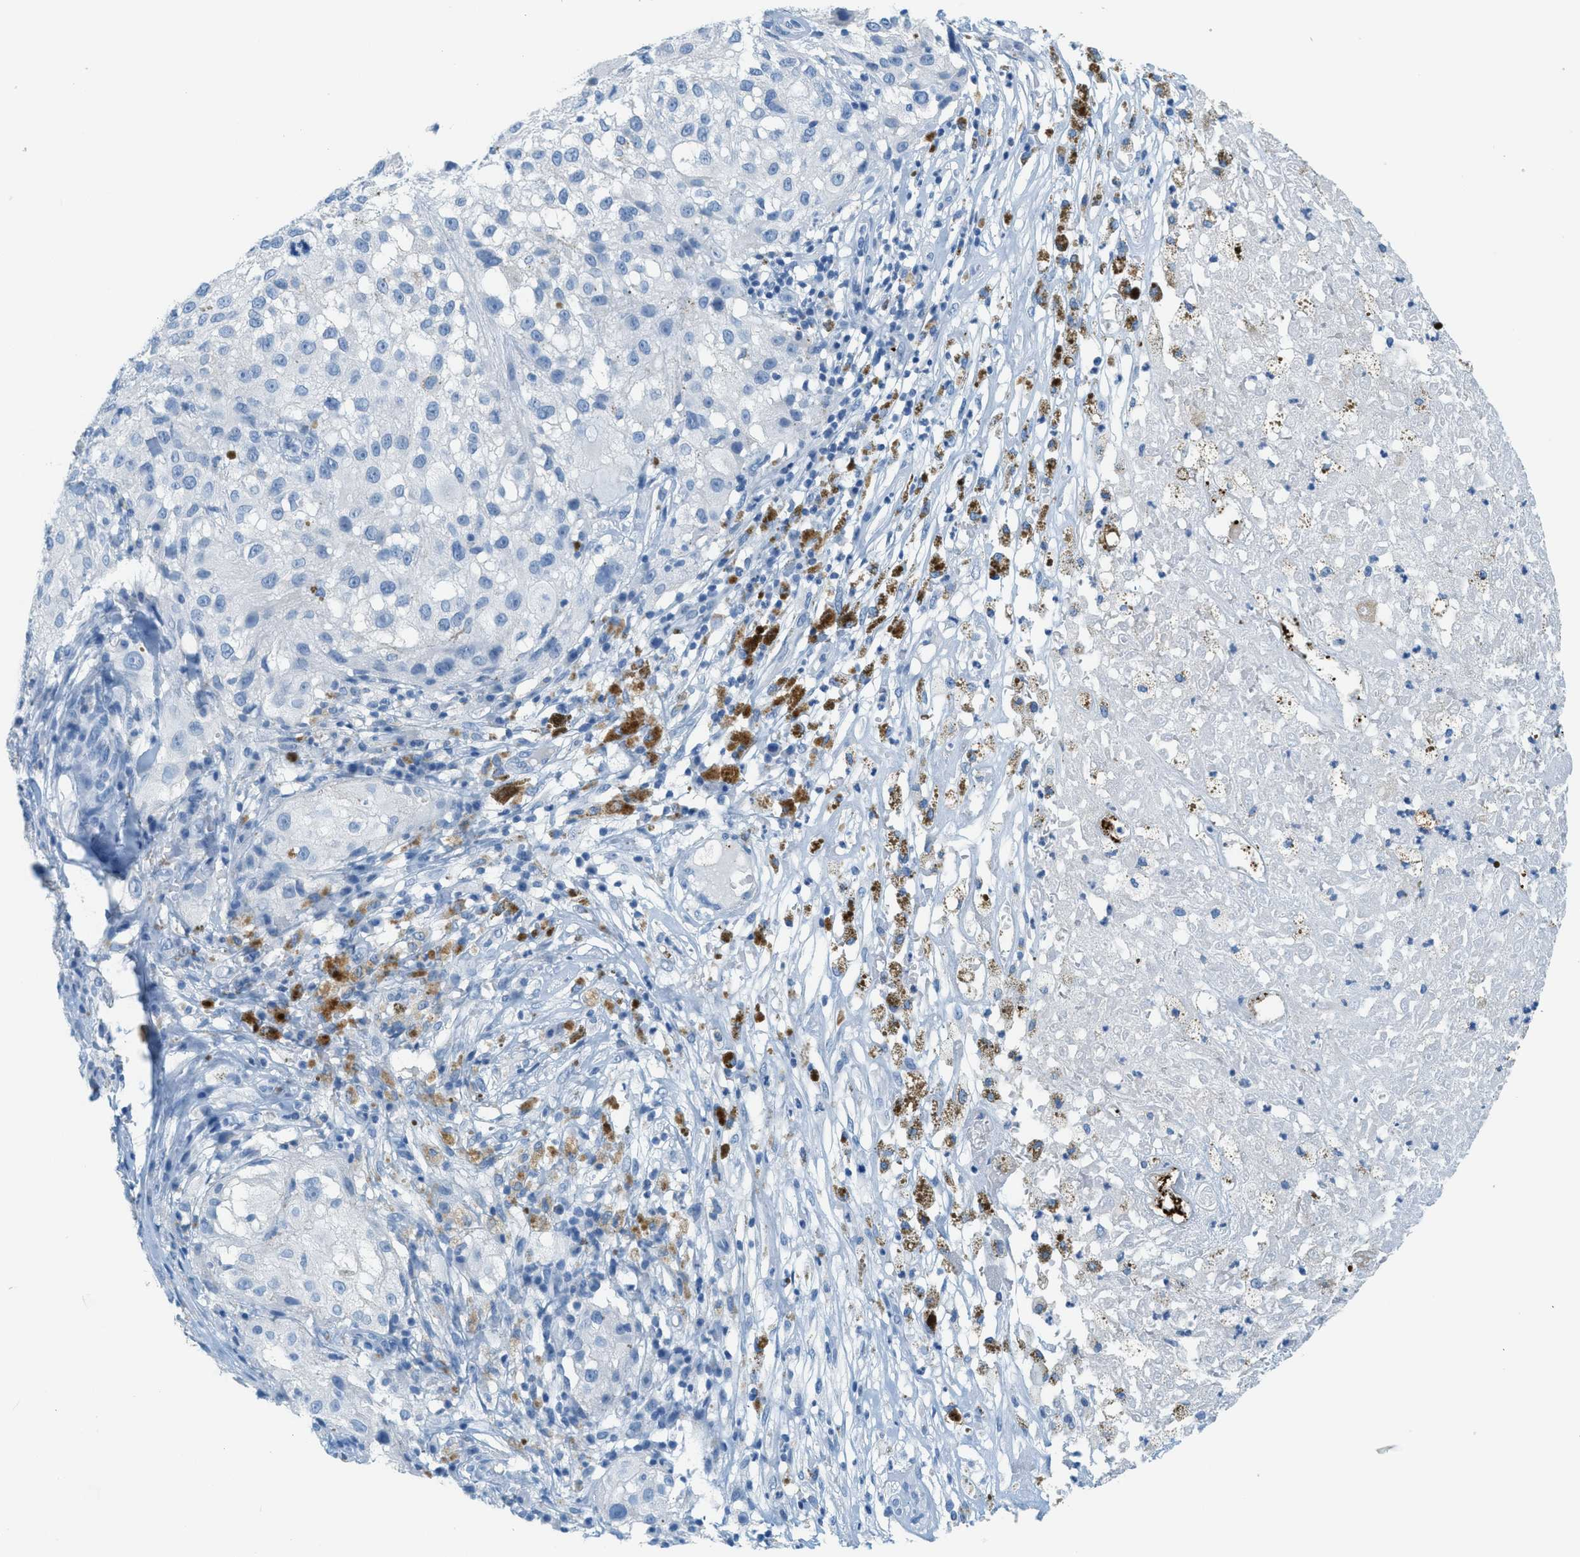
{"staining": {"intensity": "negative", "quantity": "none", "location": "none"}, "tissue": "melanoma", "cell_type": "Tumor cells", "image_type": "cancer", "snomed": [{"axis": "morphology", "description": "Necrosis, NOS"}, {"axis": "morphology", "description": "Malignant melanoma, NOS"}, {"axis": "topography", "description": "Skin"}], "caption": "High power microscopy photomicrograph of an IHC micrograph of melanoma, revealing no significant staining in tumor cells.", "gene": "PPBP", "patient": {"sex": "female", "age": 87}}